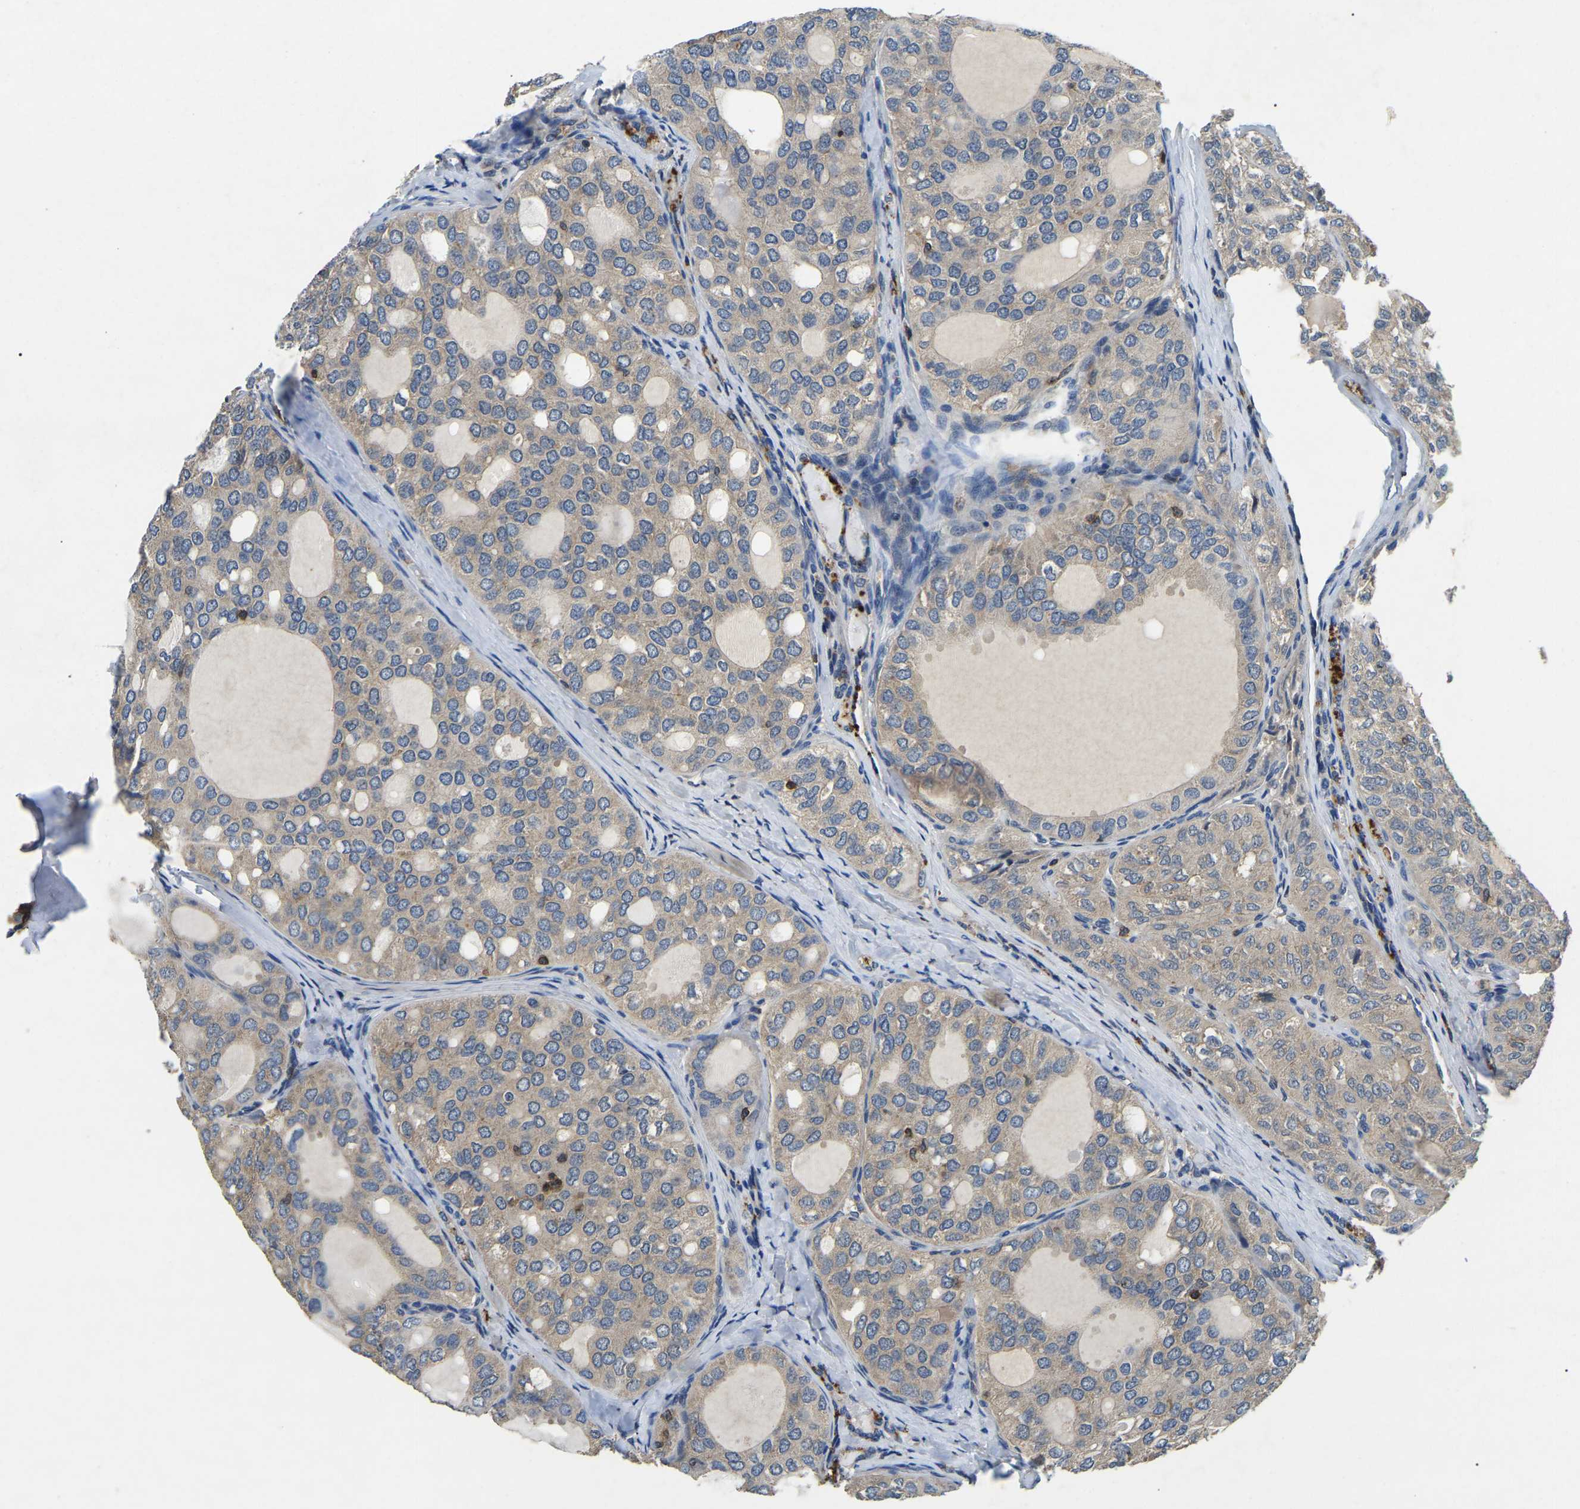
{"staining": {"intensity": "weak", "quantity": "<25%", "location": "cytoplasmic/membranous"}, "tissue": "thyroid cancer", "cell_type": "Tumor cells", "image_type": "cancer", "snomed": [{"axis": "morphology", "description": "Follicular adenoma carcinoma, NOS"}, {"axis": "topography", "description": "Thyroid gland"}], "caption": "High magnification brightfield microscopy of thyroid cancer stained with DAB (brown) and counterstained with hematoxylin (blue): tumor cells show no significant expression.", "gene": "SMPD2", "patient": {"sex": "male", "age": 75}}